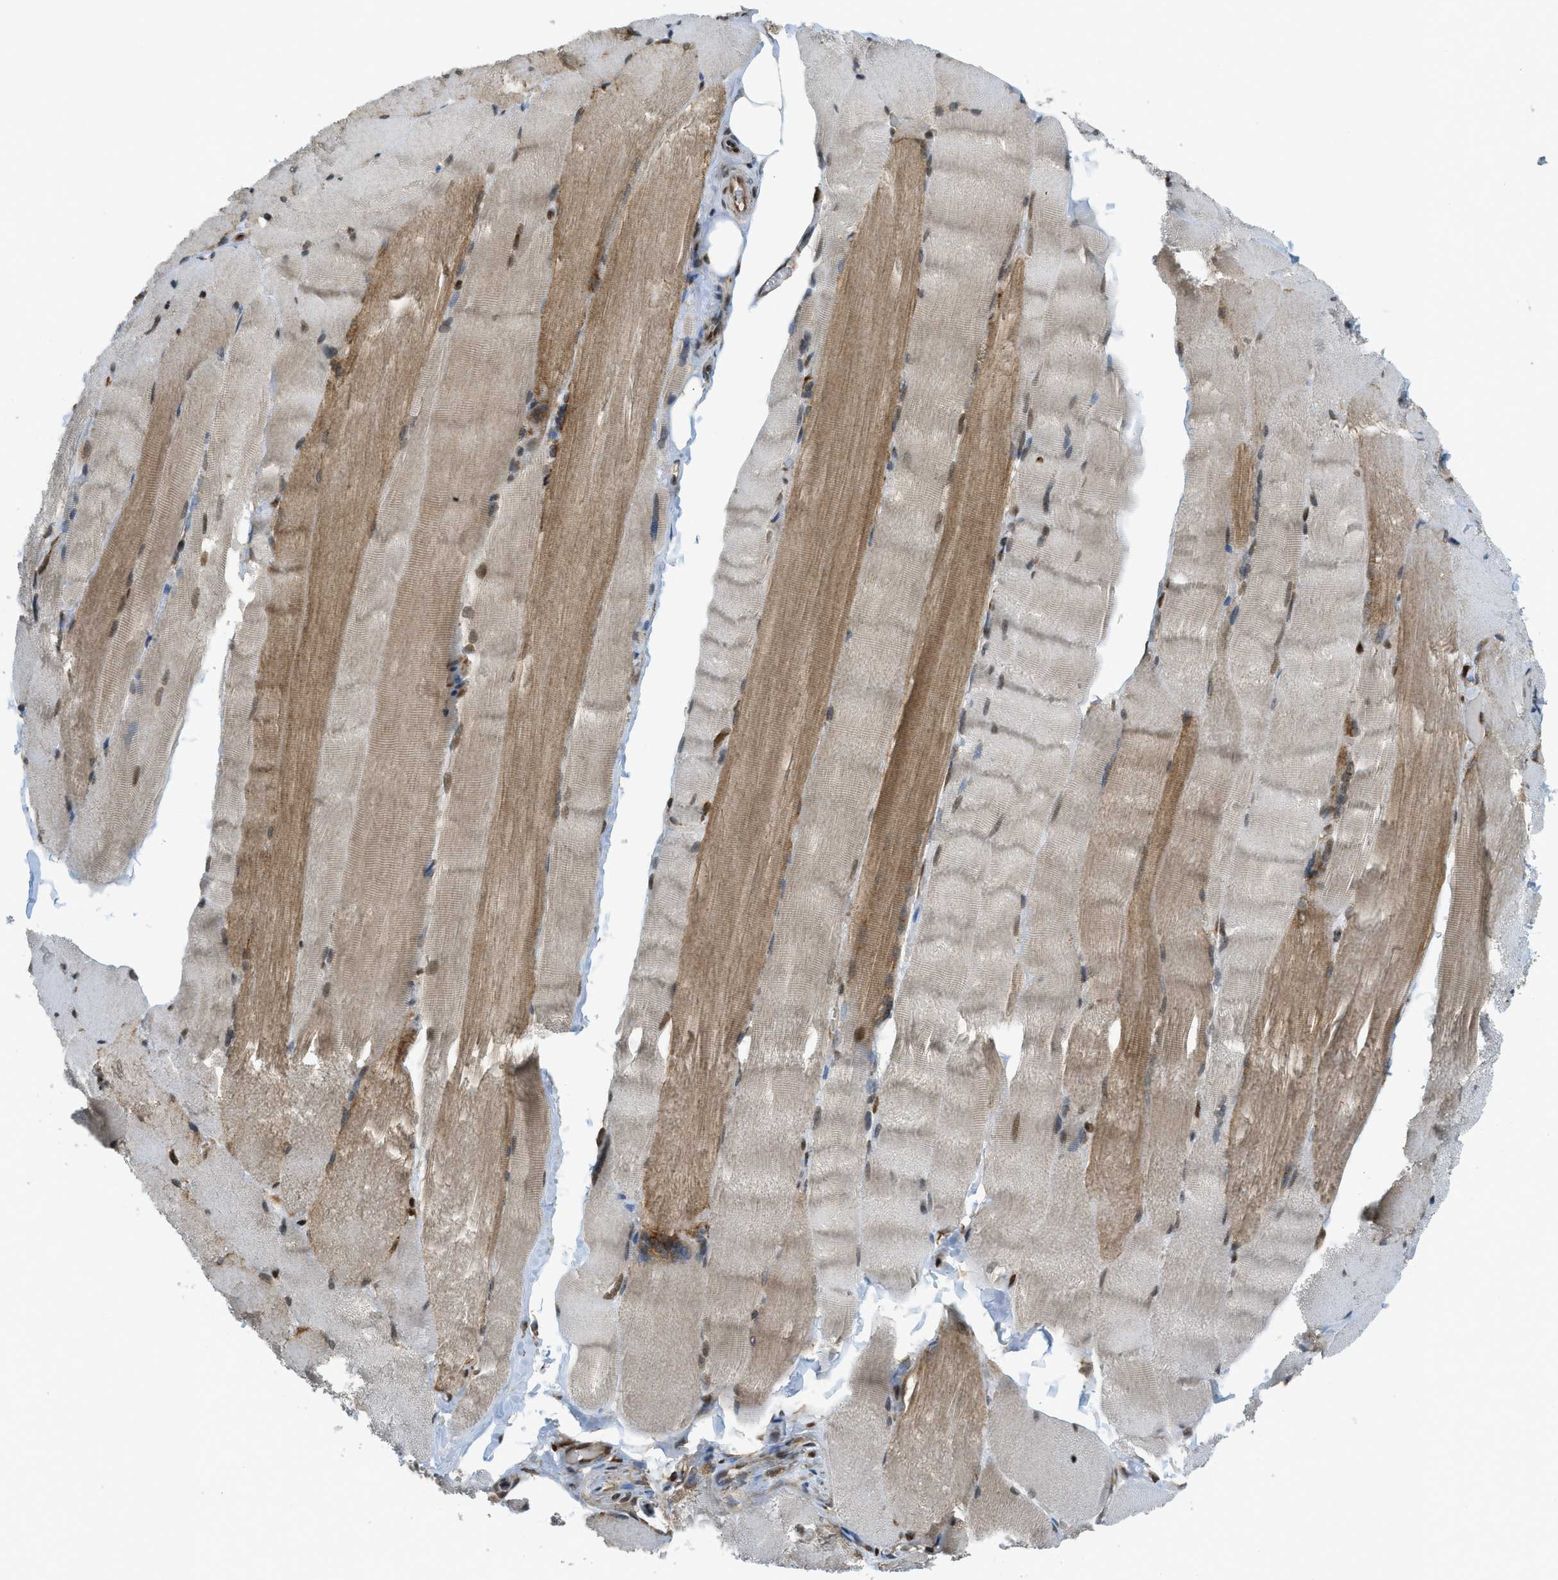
{"staining": {"intensity": "moderate", "quantity": "25%-75%", "location": "cytoplasmic/membranous,nuclear"}, "tissue": "skeletal muscle", "cell_type": "Myocytes", "image_type": "normal", "snomed": [{"axis": "morphology", "description": "Normal tissue, NOS"}, {"axis": "topography", "description": "Skin"}, {"axis": "topography", "description": "Skeletal muscle"}], "caption": "Human skeletal muscle stained for a protein (brown) displays moderate cytoplasmic/membranous,nuclear positive positivity in about 25%-75% of myocytes.", "gene": "TNPO1", "patient": {"sex": "male", "age": 83}}